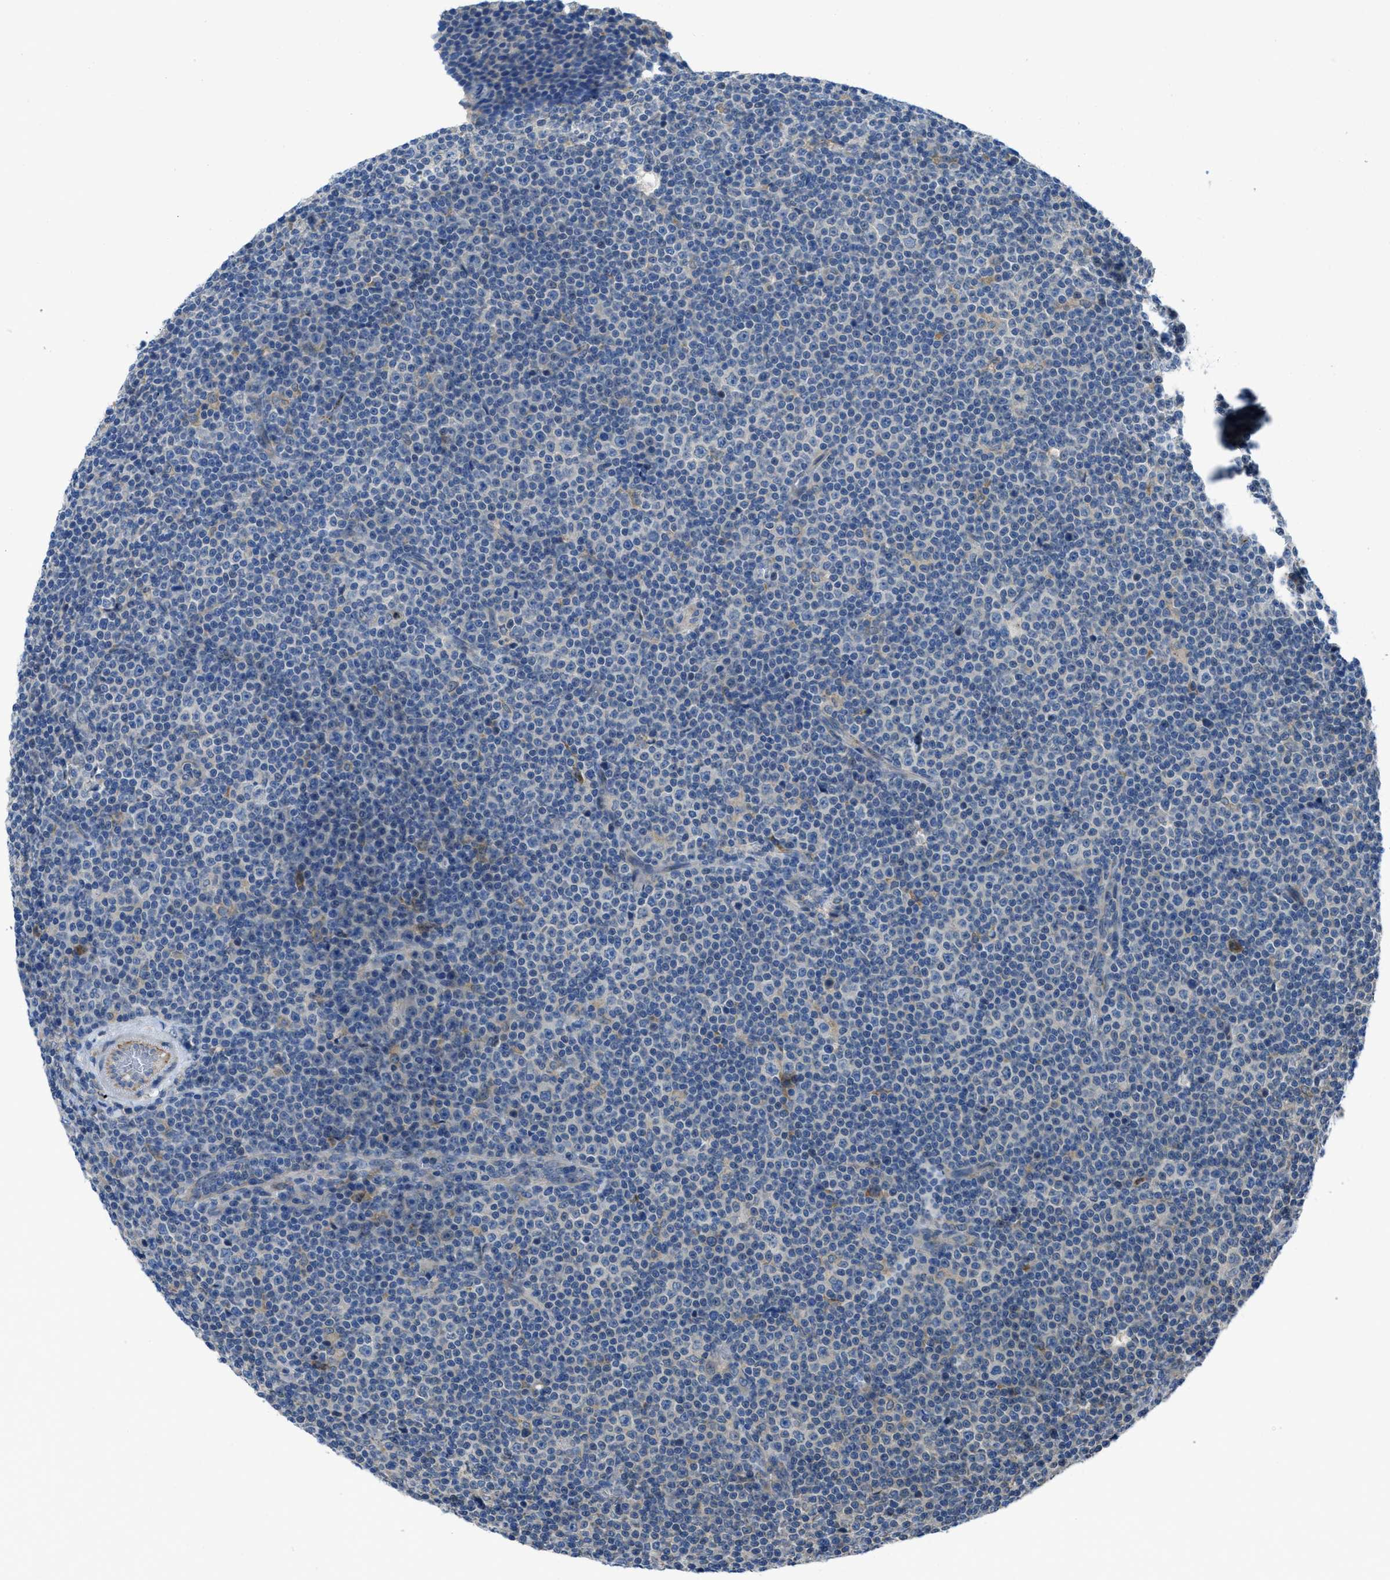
{"staining": {"intensity": "negative", "quantity": "none", "location": "none"}, "tissue": "lymphoma", "cell_type": "Tumor cells", "image_type": "cancer", "snomed": [{"axis": "morphology", "description": "Malignant lymphoma, non-Hodgkin's type, Low grade"}, {"axis": "topography", "description": "Lymph node"}], "caption": "Protein analysis of lymphoma exhibits no significant staining in tumor cells.", "gene": "MAP3K20", "patient": {"sex": "female", "age": 67}}